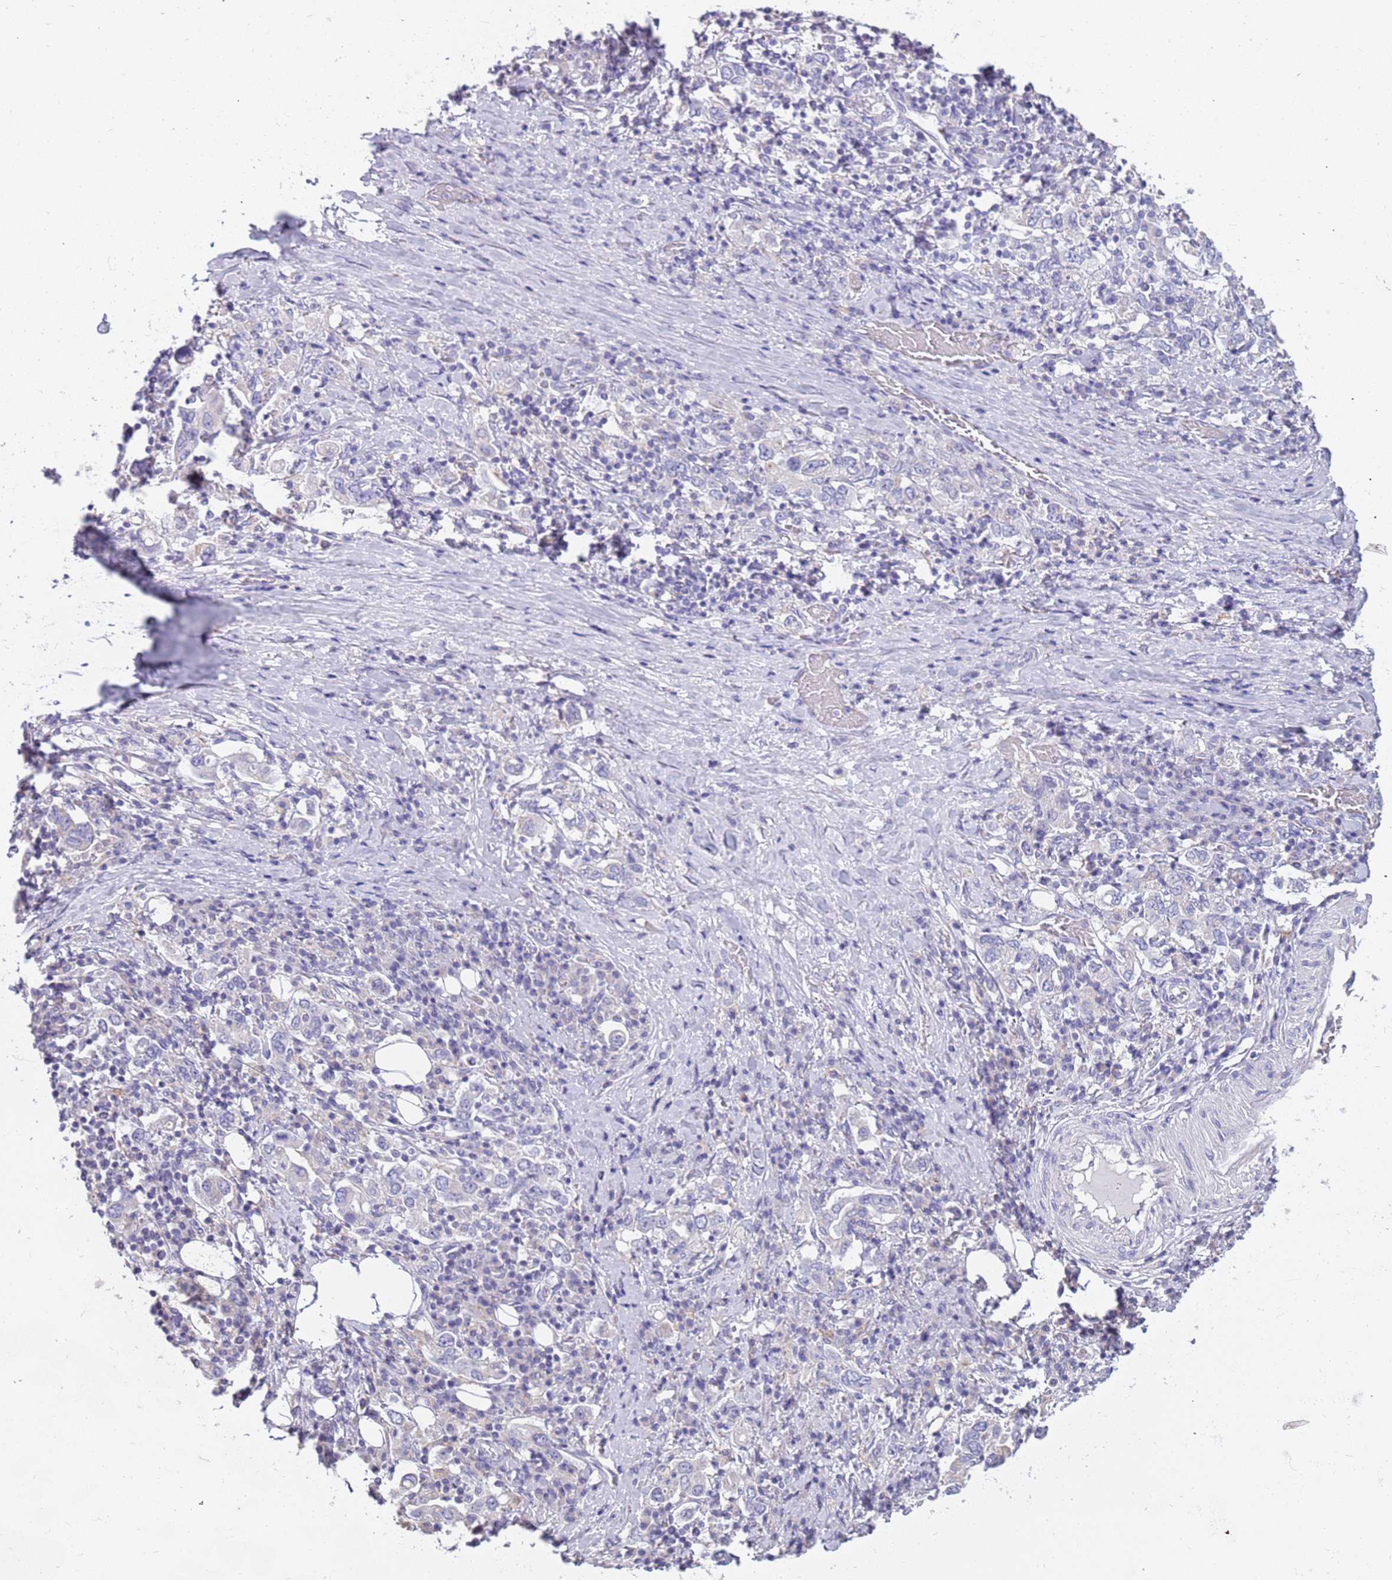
{"staining": {"intensity": "negative", "quantity": "none", "location": "none"}, "tissue": "stomach cancer", "cell_type": "Tumor cells", "image_type": "cancer", "snomed": [{"axis": "morphology", "description": "Adenocarcinoma, NOS"}, {"axis": "topography", "description": "Stomach, upper"}, {"axis": "topography", "description": "Stomach"}], "caption": "A histopathology image of human stomach cancer is negative for staining in tumor cells.", "gene": "RHCG", "patient": {"sex": "male", "age": 62}}